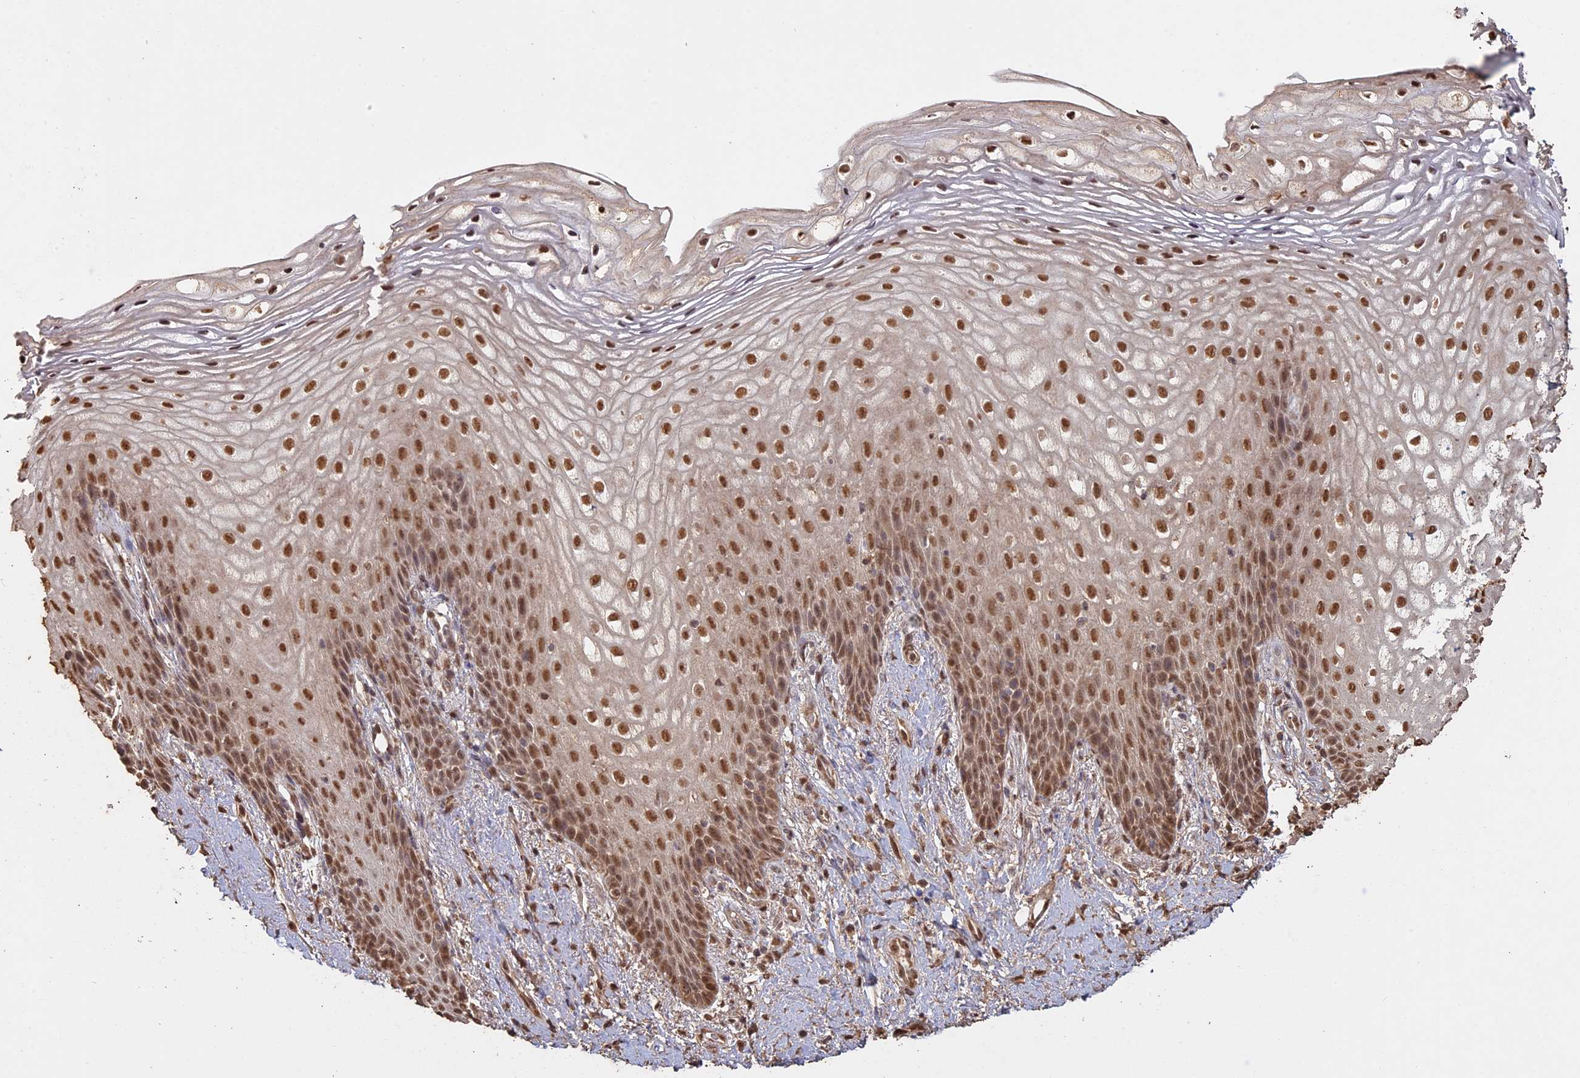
{"staining": {"intensity": "moderate", "quantity": ">75%", "location": "nuclear"}, "tissue": "vagina", "cell_type": "Squamous epithelial cells", "image_type": "normal", "snomed": [{"axis": "morphology", "description": "Normal tissue, NOS"}, {"axis": "topography", "description": "Vagina"}], "caption": "Squamous epithelial cells reveal medium levels of moderate nuclear expression in approximately >75% of cells in benign human vagina.", "gene": "PSMC6", "patient": {"sex": "female", "age": 60}}